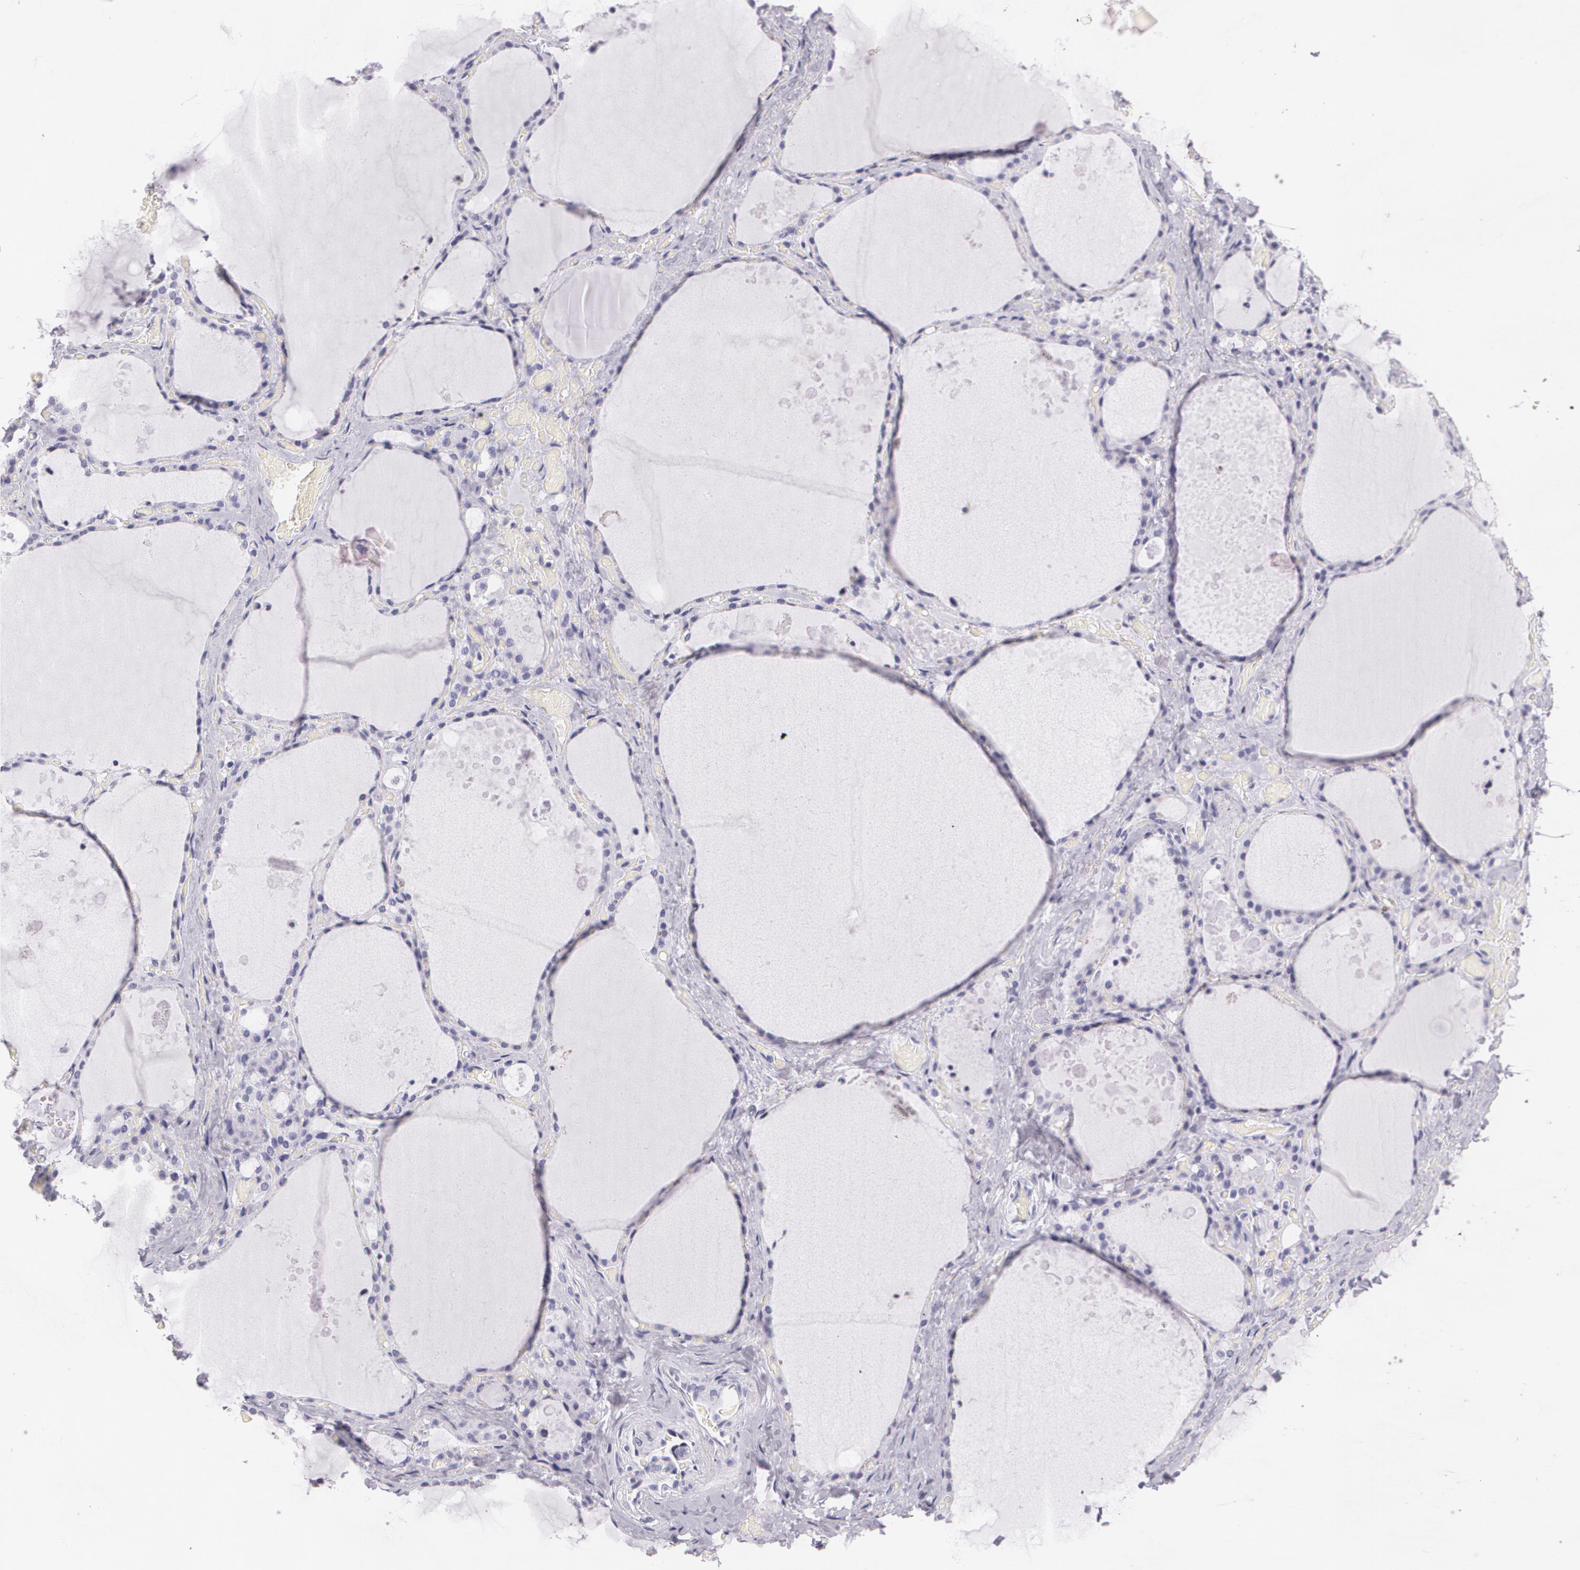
{"staining": {"intensity": "negative", "quantity": "none", "location": "none"}, "tissue": "thyroid gland", "cell_type": "Glandular cells", "image_type": "normal", "snomed": [{"axis": "morphology", "description": "Normal tissue, NOS"}, {"axis": "topography", "description": "Thyroid gland"}], "caption": "A high-resolution micrograph shows immunohistochemistry staining of benign thyroid gland, which shows no significant expression in glandular cells. (Immunohistochemistry, brightfield microscopy, high magnification).", "gene": "DLG4", "patient": {"sex": "male", "age": 61}}